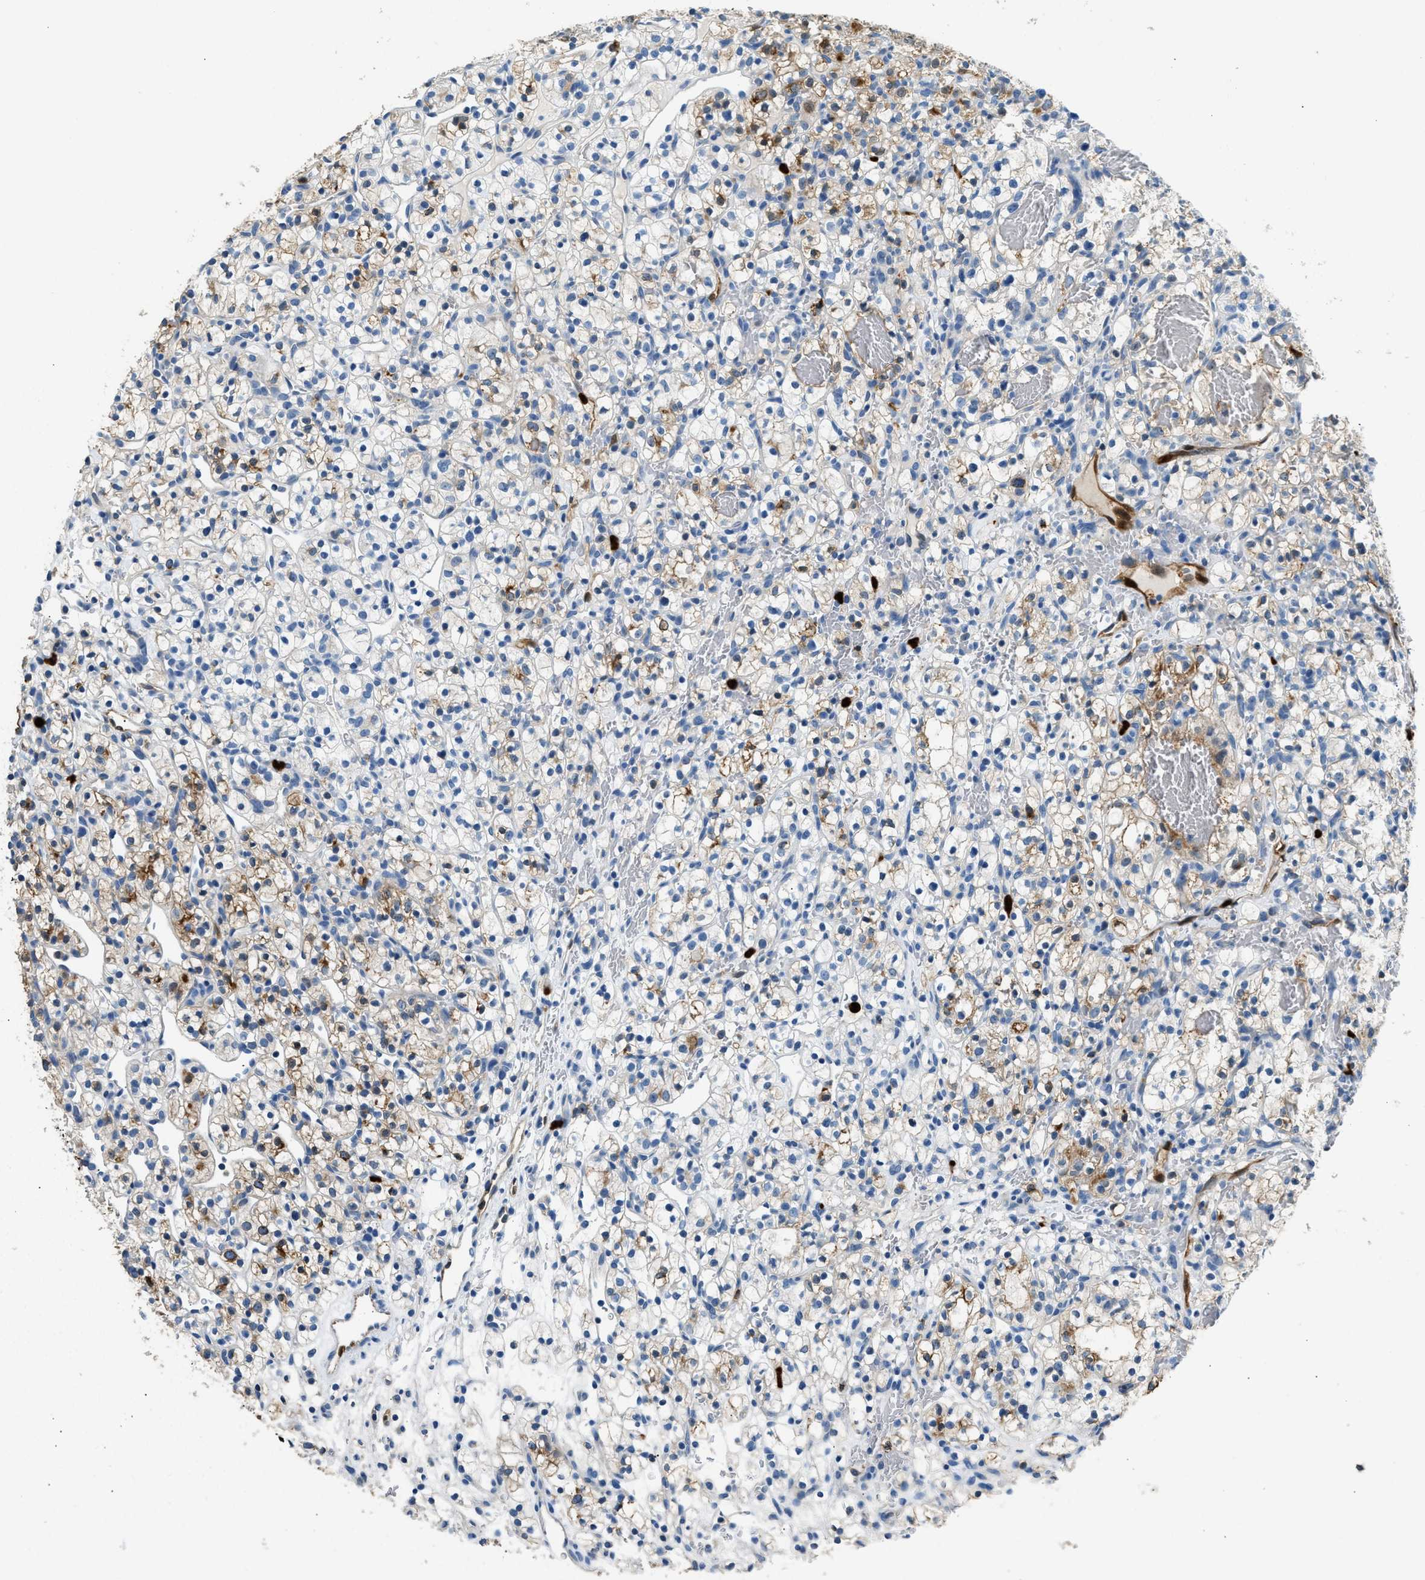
{"staining": {"intensity": "moderate", "quantity": "<25%", "location": "cytoplasmic/membranous"}, "tissue": "renal cancer", "cell_type": "Tumor cells", "image_type": "cancer", "snomed": [{"axis": "morphology", "description": "Adenocarcinoma, NOS"}, {"axis": "topography", "description": "Kidney"}], "caption": "A high-resolution image shows immunohistochemistry (IHC) staining of renal cancer, which reveals moderate cytoplasmic/membranous positivity in approximately <25% of tumor cells.", "gene": "ANXA3", "patient": {"sex": "female", "age": 57}}